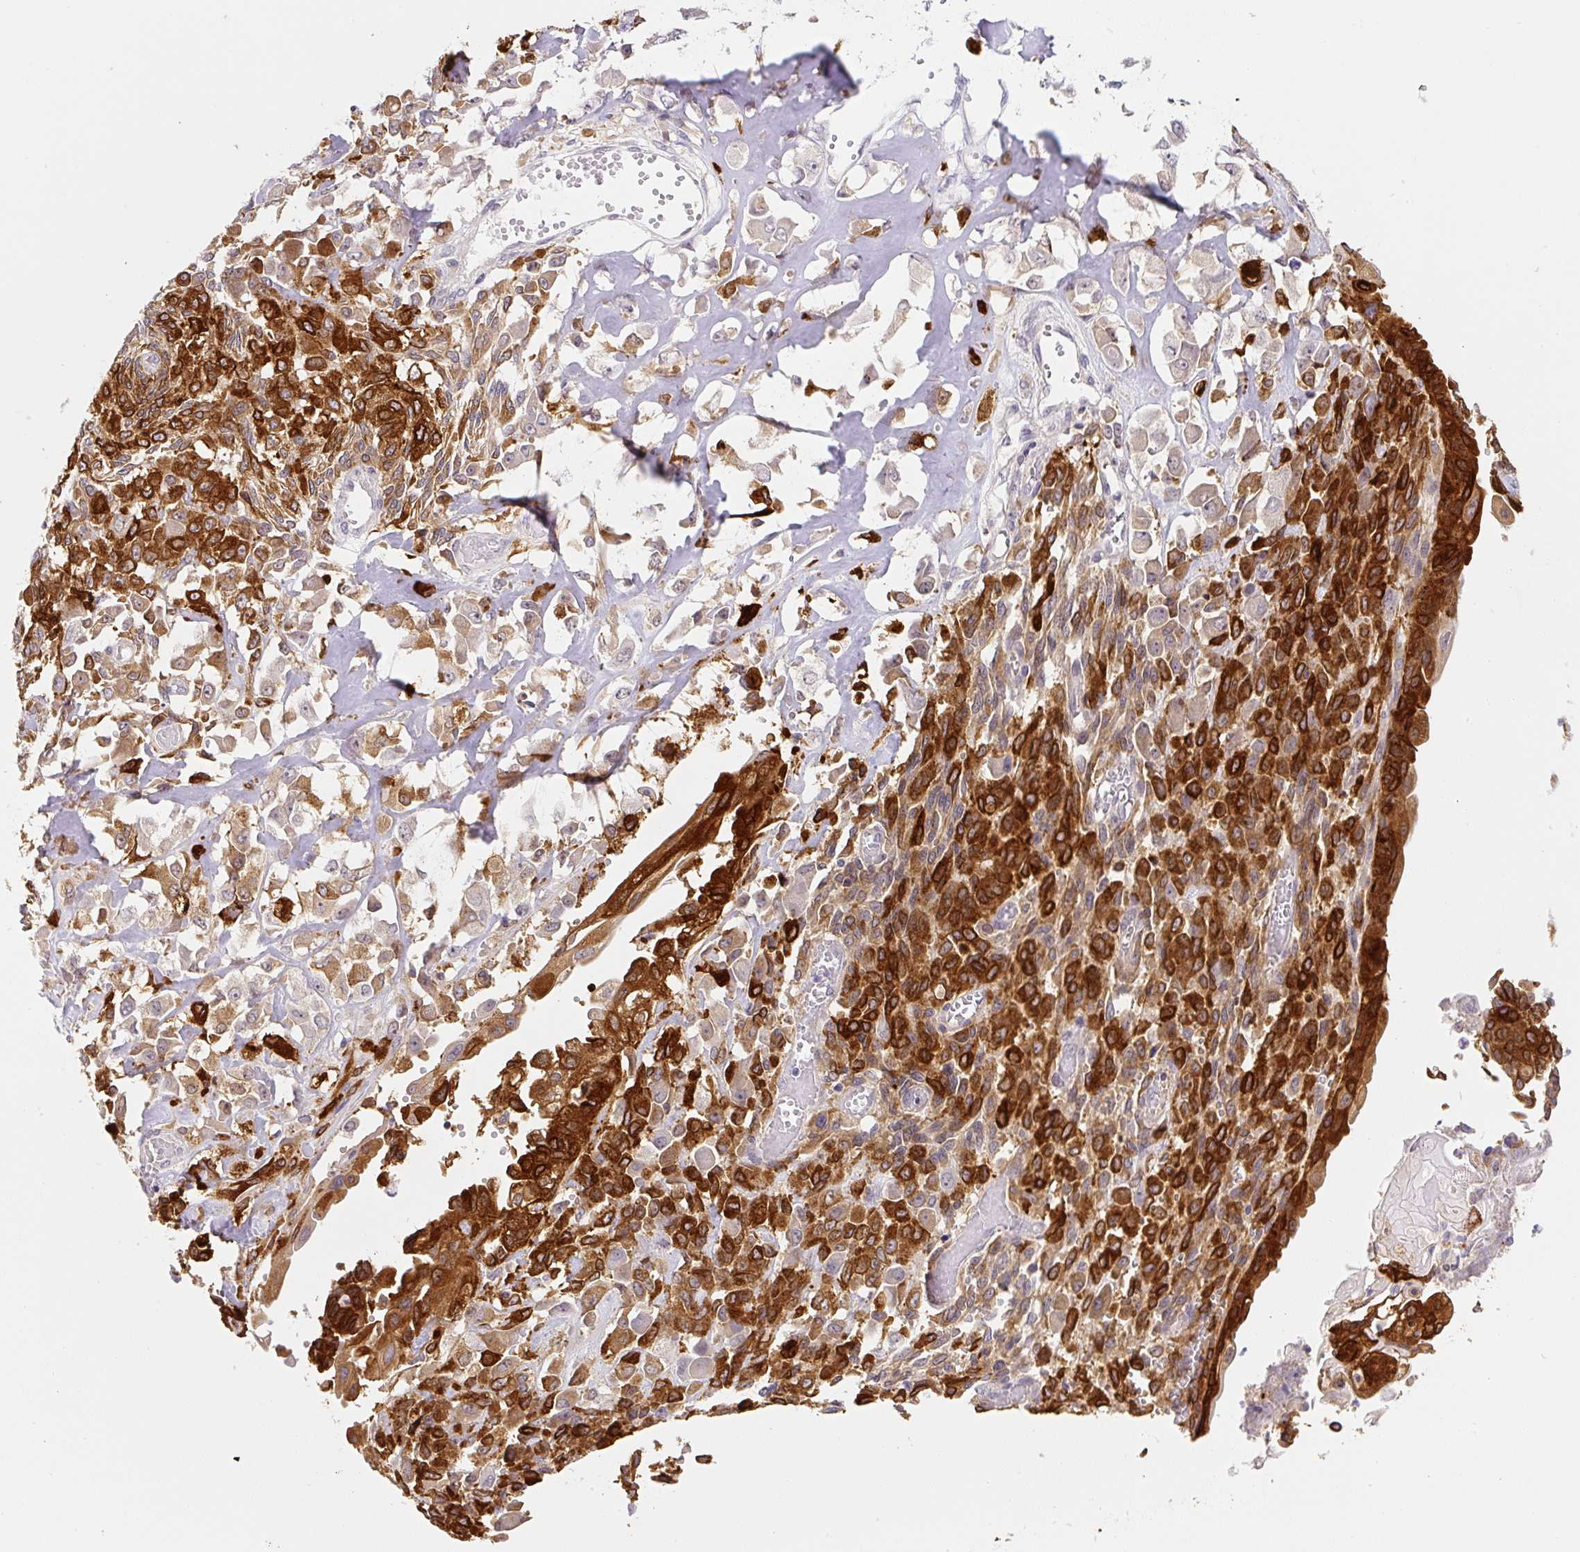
{"staining": {"intensity": "strong", "quantity": "25%-75%", "location": "cytoplasmic/membranous"}, "tissue": "endometrial cancer", "cell_type": "Tumor cells", "image_type": "cancer", "snomed": [{"axis": "morphology", "description": "Adenocarcinoma, NOS"}, {"axis": "topography", "description": "Endometrium"}], "caption": "The micrograph exhibits staining of endometrial cancer, revealing strong cytoplasmic/membranous protein positivity (brown color) within tumor cells.", "gene": "PLA2G4A", "patient": {"sex": "female", "age": 32}}